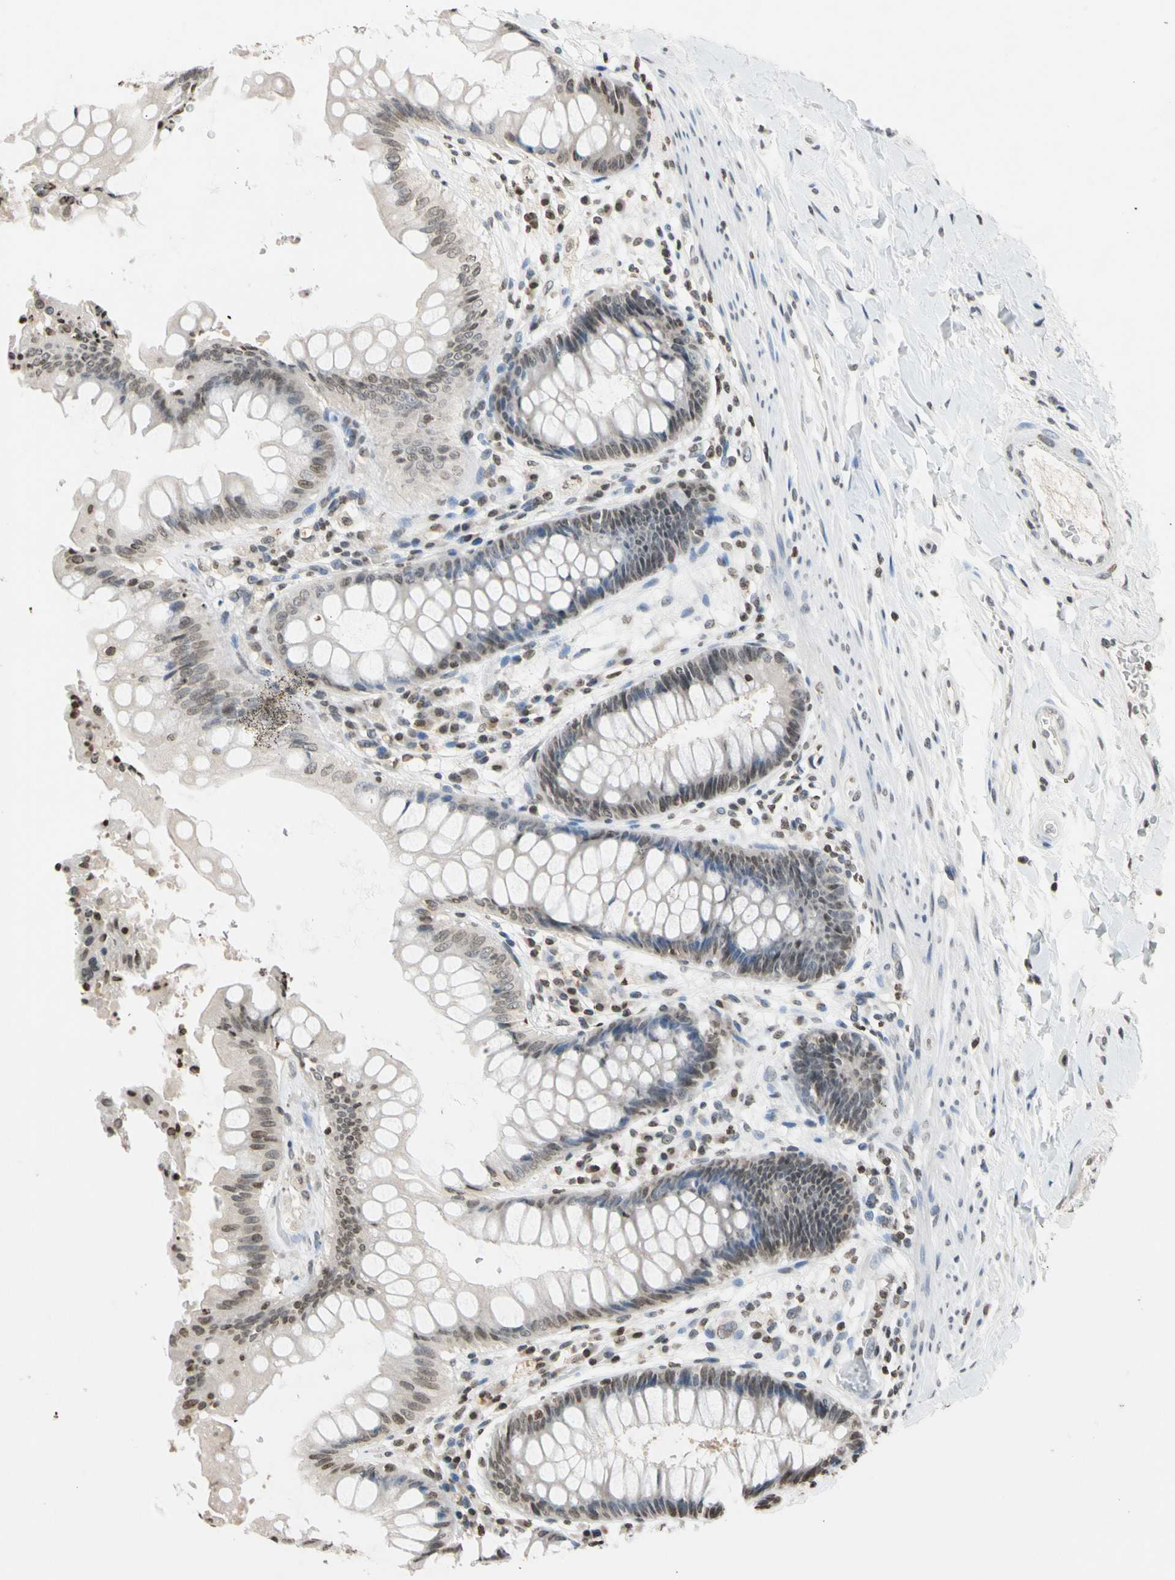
{"staining": {"intensity": "weak", "quantity": "25%-75%", "location": "nuclear"}, "tissue": "rectum", "cell_type": "Glandular cells", "image_type": "normal", "snomed": [{"axis": "morphology", "description": "Normal tissue, NOS"}, {"axis": "topography", "description": "Rectum"}], "caption": "Immunohistochemistry (IHC) photomicrograph of unremarkable human rectum stained for a protein (brown), which exhibits low levels of weak nuclear staining in approximately 25%-75% of glandular cells.", "gene": "GPX4", "patient": {"sex": "female", "age": 46}}